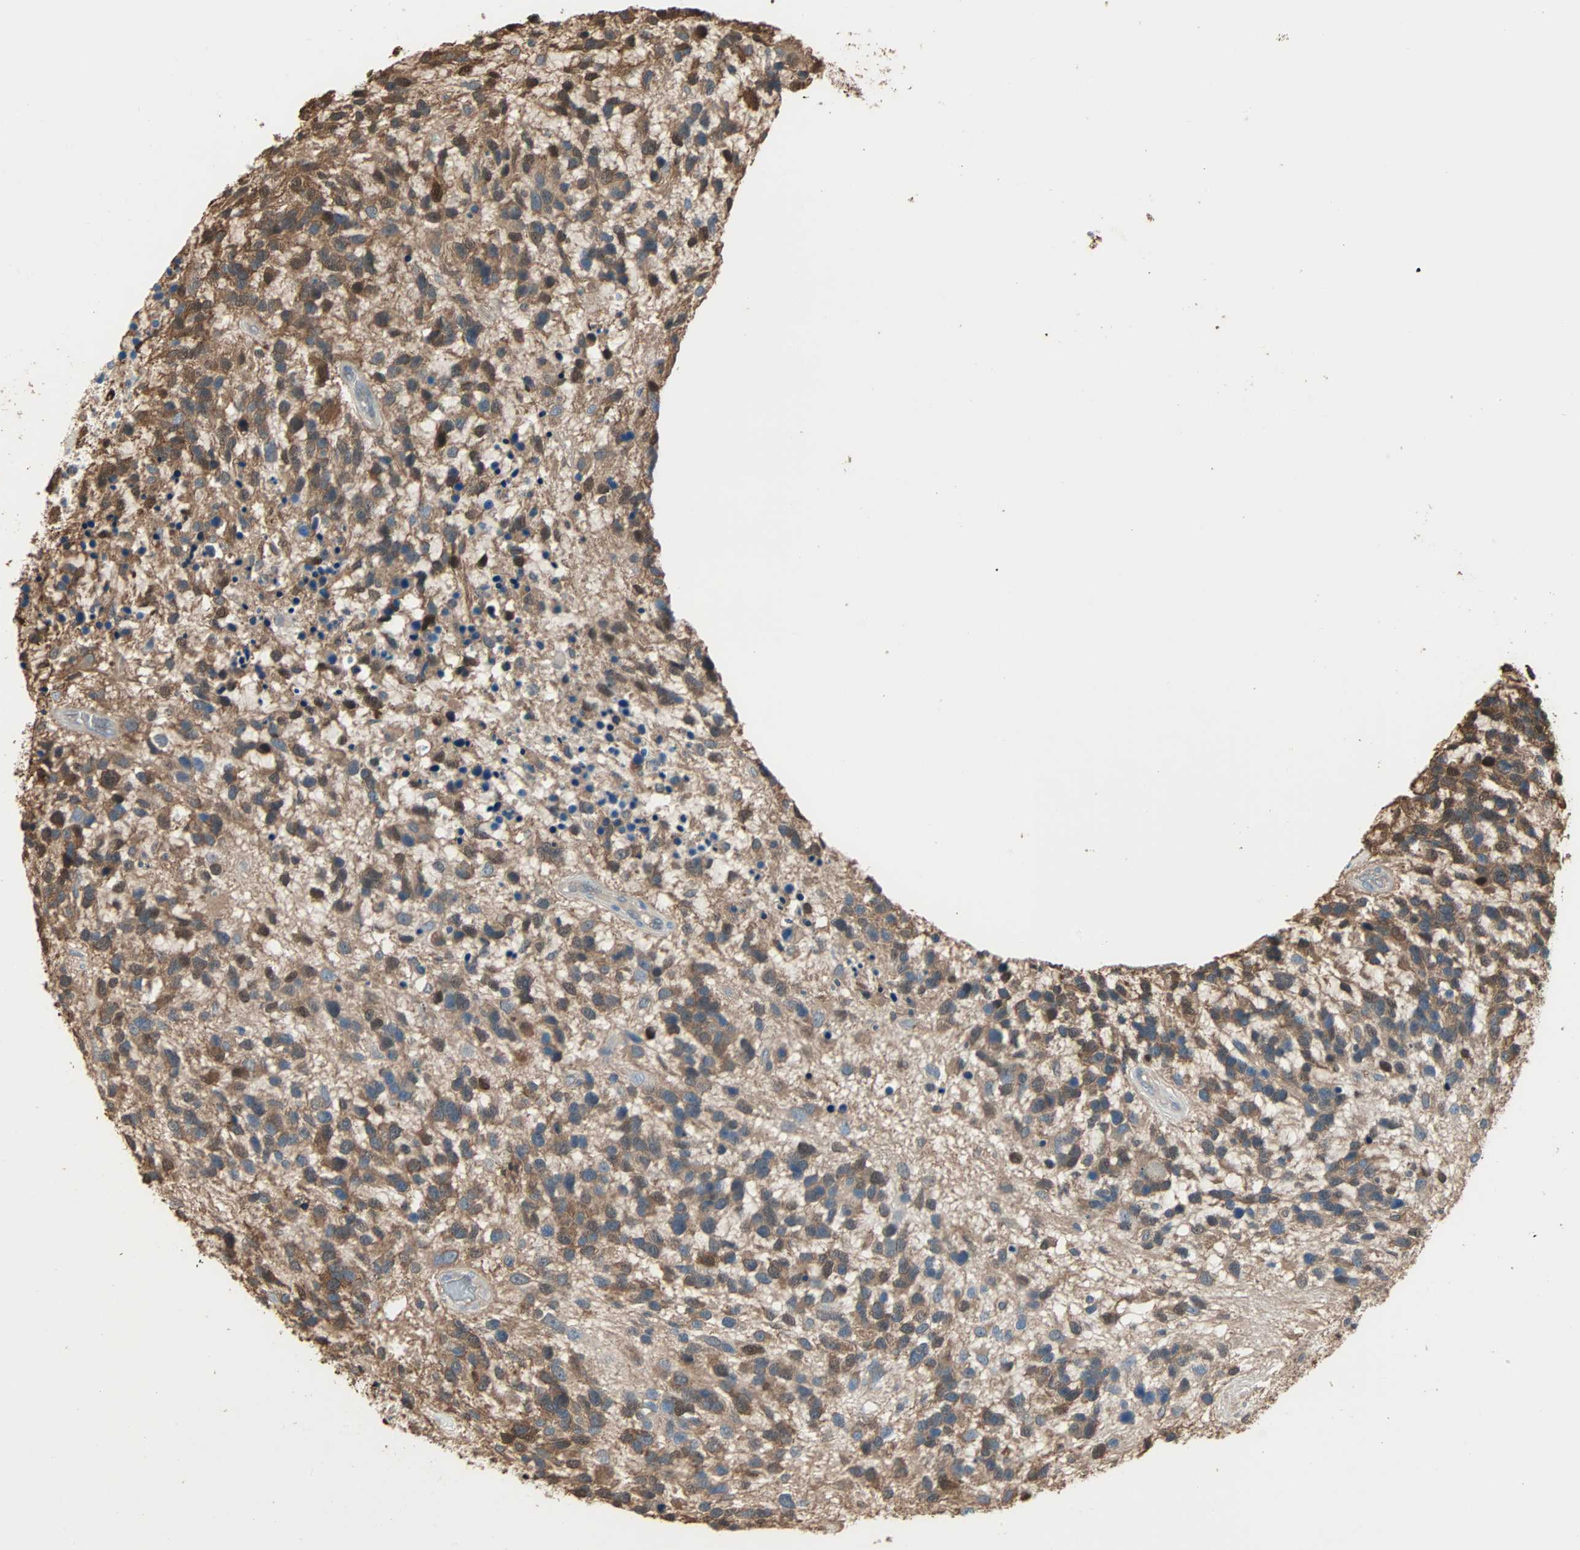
{"staining": {"intensity": "moderate", "quantity": ">75%", "location": "cytoplasmic/membranous,nuclear"}, "tissue": "glioma", "cell_type": "Tumor cells", "image_type": "cancer", "snomed": [{"axis": "morphology", "description": "Glioma, malignant, High grade"}, {"axis": "topography", "description": "Brain"}], "caption": "The immunohistochemical stain shows moderate cytoplasmic/membranous and nuclear staining in tumor cells of glioma tissue. The protein of interest is shown in brown color, while the nuclei are stained blue.", "gene": "PRDX1", "patient": {"sex": "female", "age": 58}}